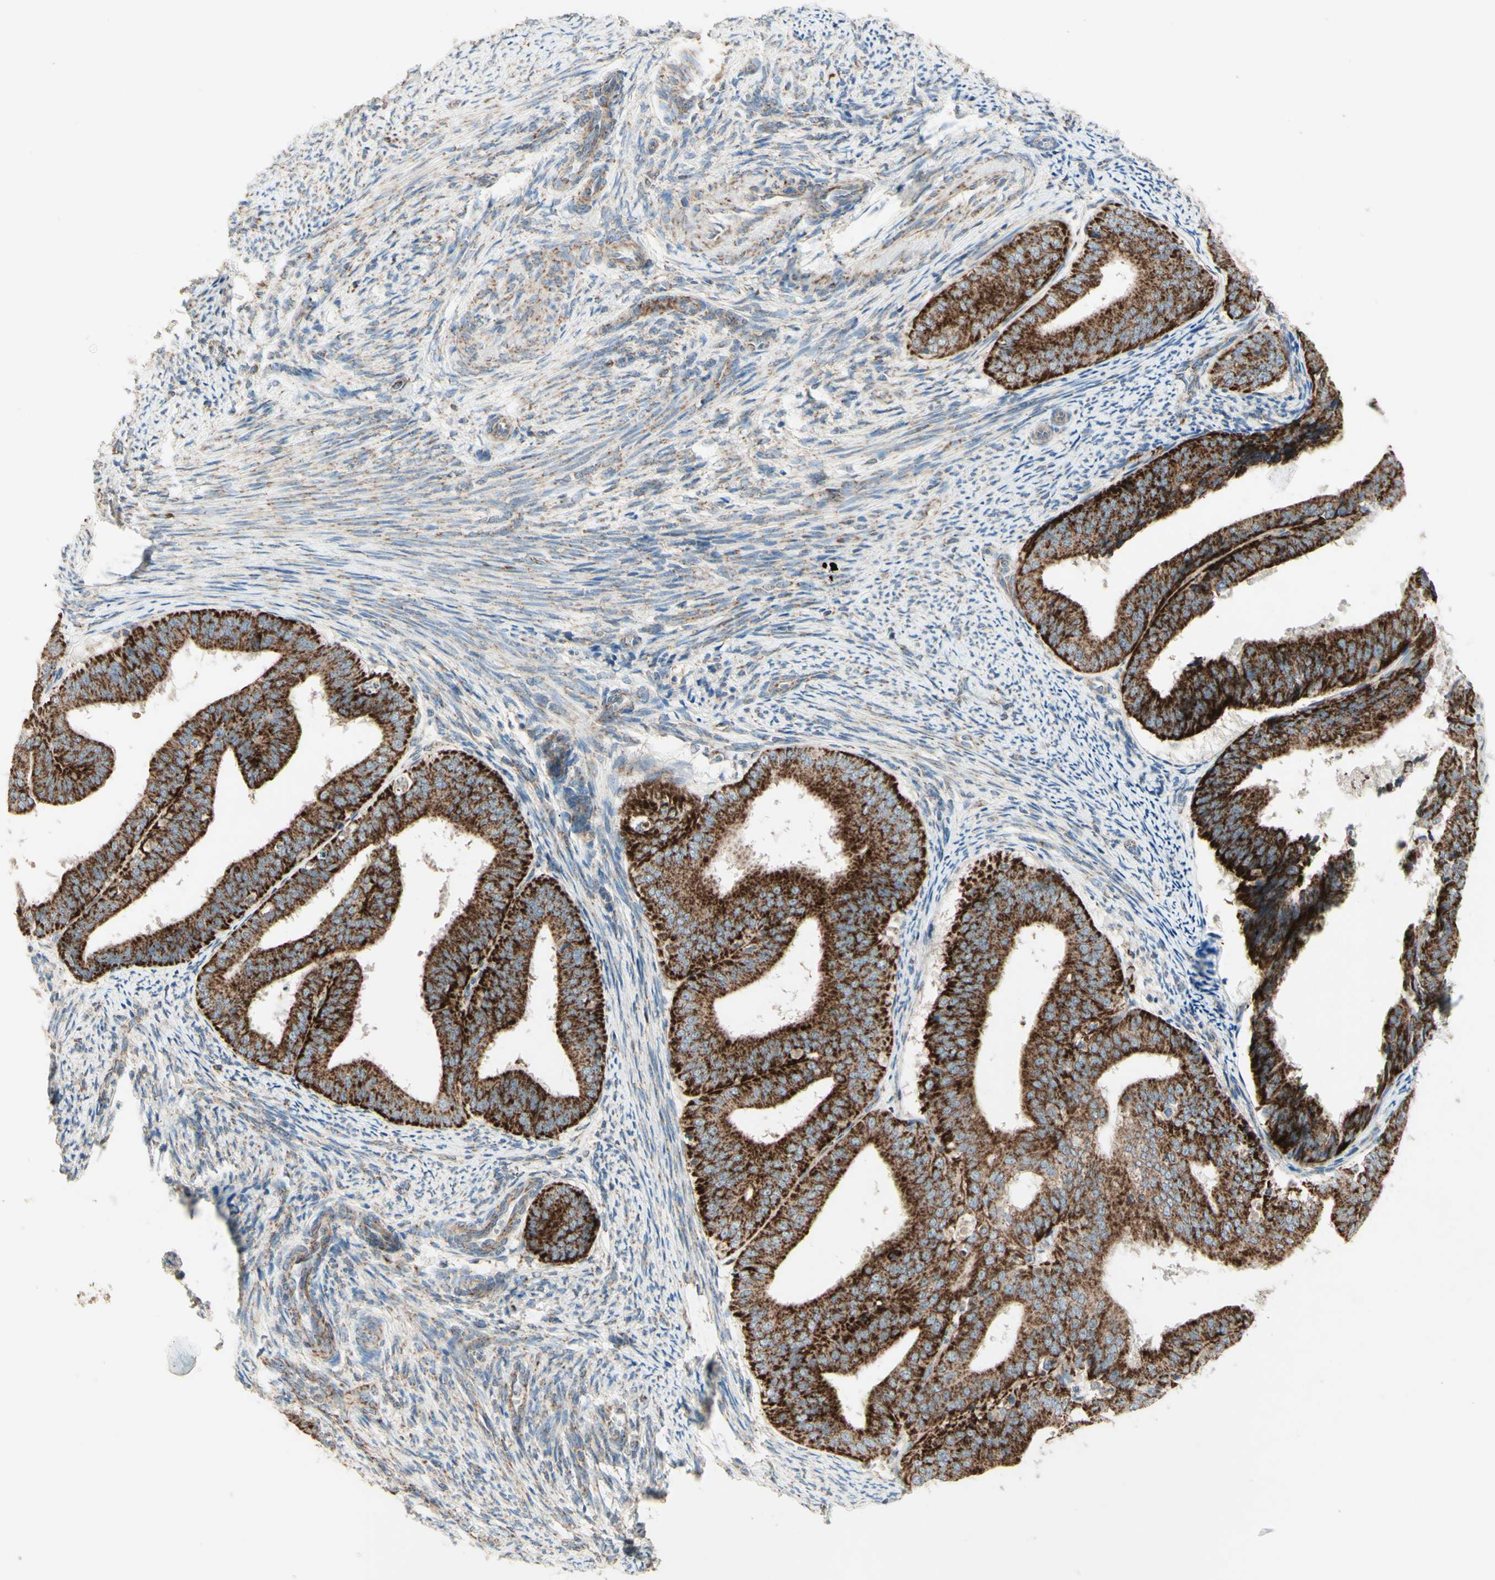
{"staining": {"intensity": "strong", "quantity": ">75%", "location": "cytoplasmic/membranous"}, "tissue": "endometrial cancer", "cell_type": "Tumor cells", "image_type": "cancer", "snomed": [{"axis": "morphology", "description": "Adenocarcinoma, NOS"}, {"axis": "topography", "description": "Endometrium"}], "caption": "IHC histopathology image of adenocarcinoma (endometrial) stained for a protein (brown), which displays high levels of strong cytoplasmic/membranous expression in about >75% of tumor cells.", "gene": "ARMC10", "patient": {"sex": "female", "age": 63}}